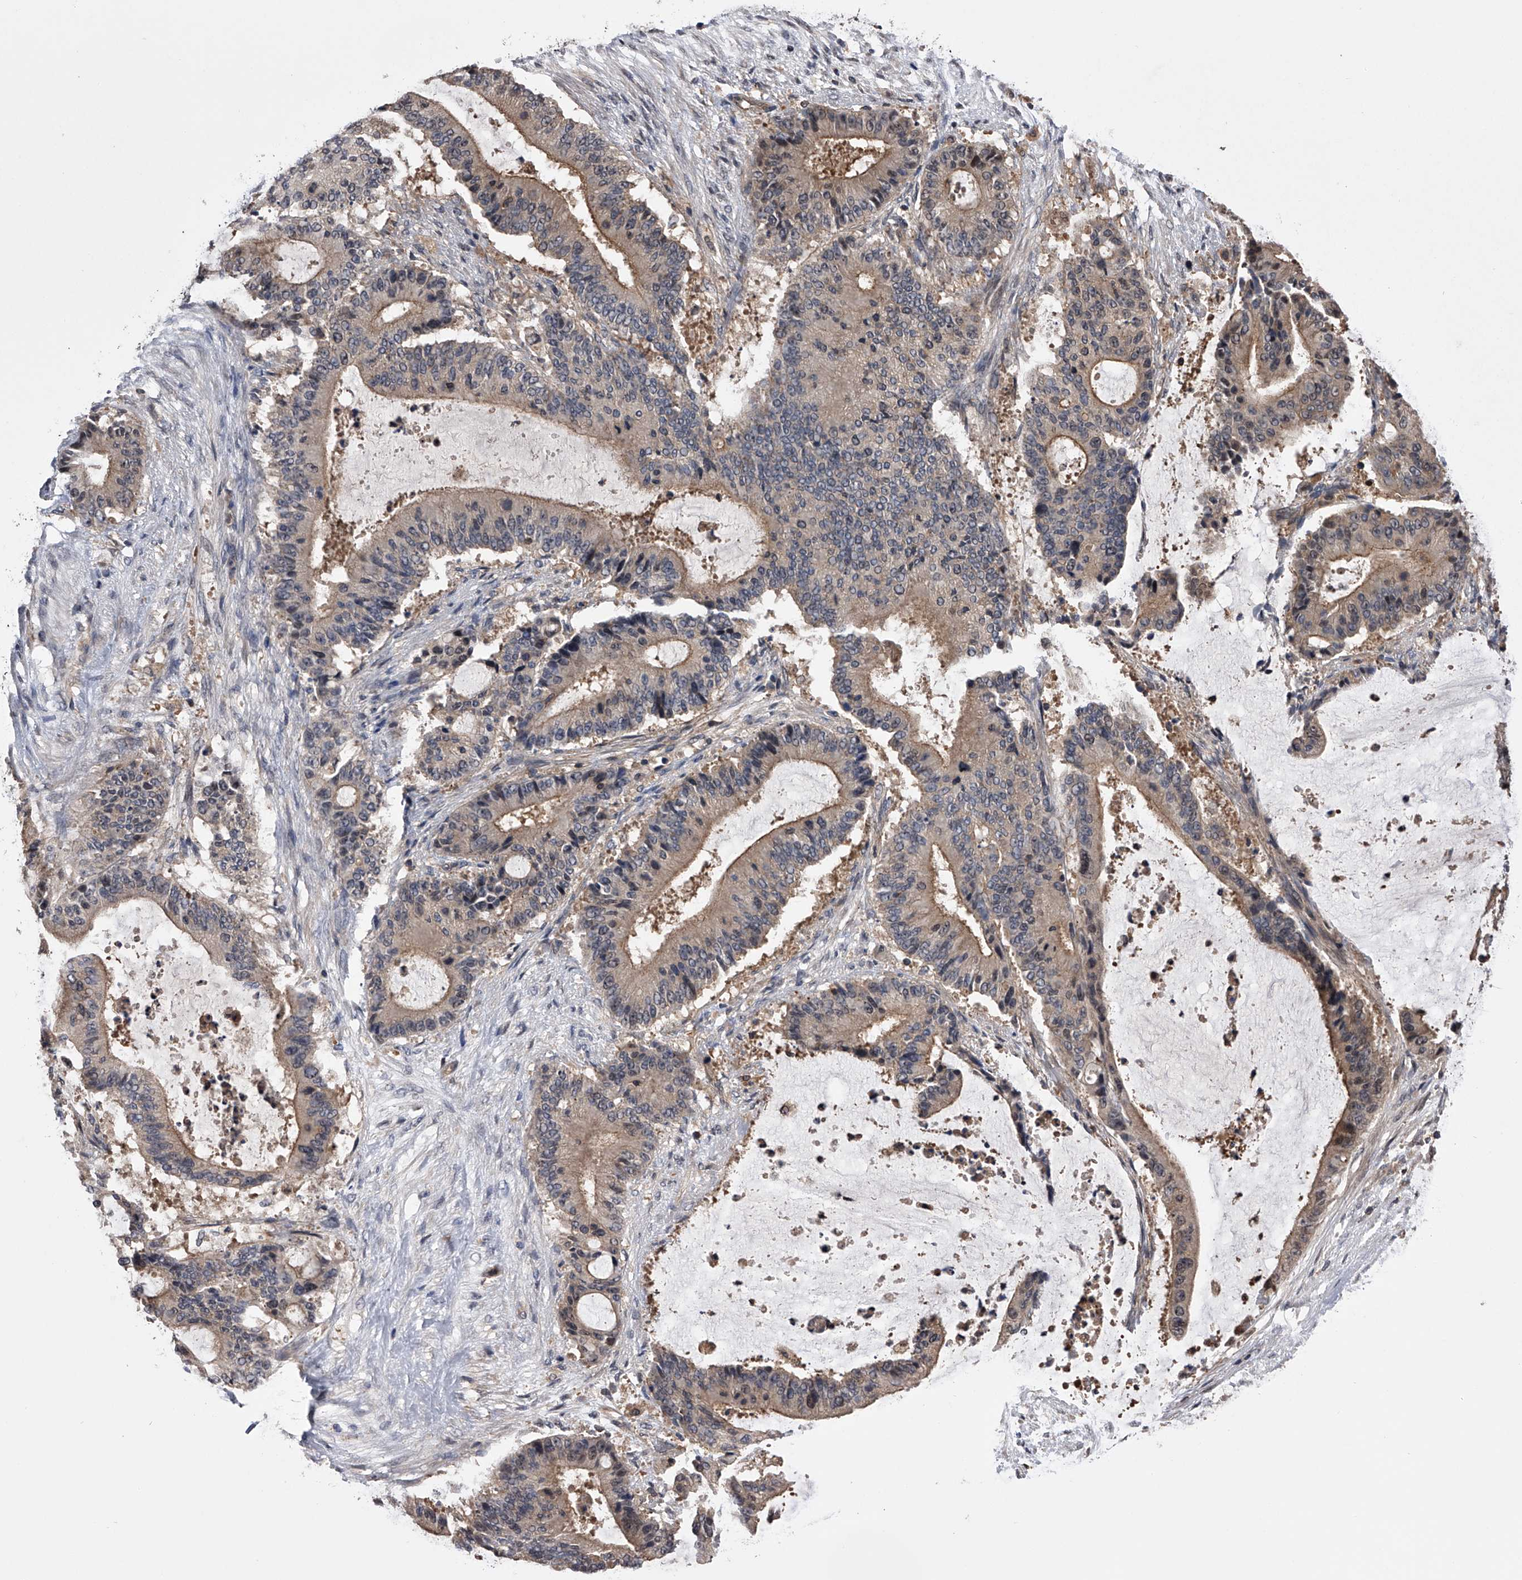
{"staining": {"intensity": "moderate", "quantity": "25%-75%", "location": "cytoplasmic/membranous"}, "tissue": "liver cancer", "cell_type": "Tumor cells", "image_type": "cancer", "snomed": [{"axis": "morphology", "description": "Normal tissue, NOS"}, {"axis": "morphology", "description": "Cholangiocarcinoma"}, {"axis": "topography", "description": "Liver"}, {"axis": "topography", "description": "Peripheral nerve tissue"}], "caption": "IHC image of human liver cancer stained for a protein (brown), which displays medium levels of moderate cytoplasmic/membranous staining in about 25%-75% of tumor cells.", "gene": "PAN3", "patient": {"sex": "female", "age": 73}}